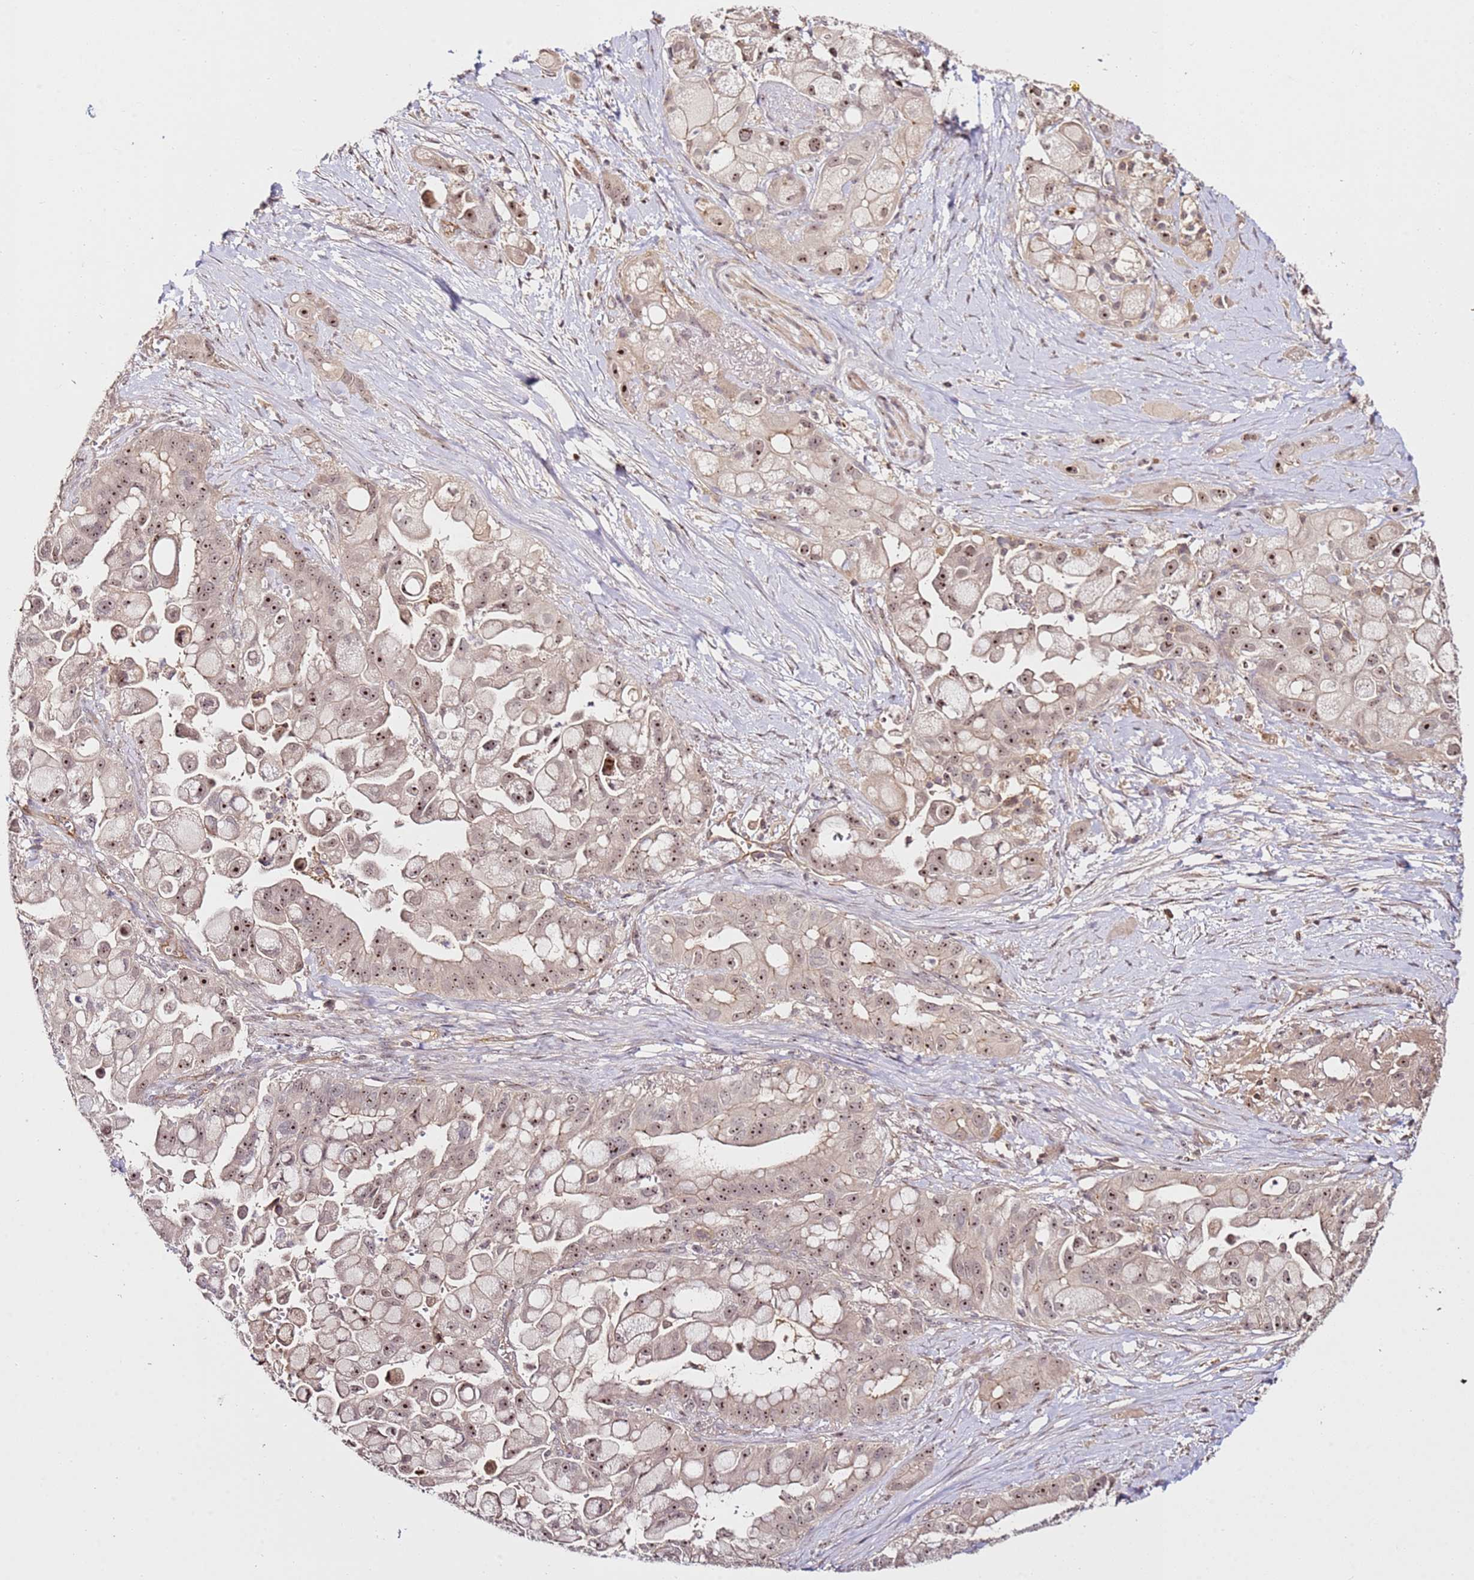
{"staining": {"intensity": "moderate", "quantity": ">75%", "location": "nuclear"}, "tissue": "pancreatic cancer", "cell_type": "Tumor cells", "image_type": "cancer", "snomed": [{"axis": "morphology", "description": "Adenocarcinoma, NOS"}, {"axis": "topography", "description": "Pancreas"}], "caption": "A photomicrograph of human pancreatic cancer stained for a protein shows moderate nuclear brown staining in tumor cells. (IHC, brightfield microscopy, high magnification).", "gene": "DDX27", "patient": {"sex": "male", "age": 68}}